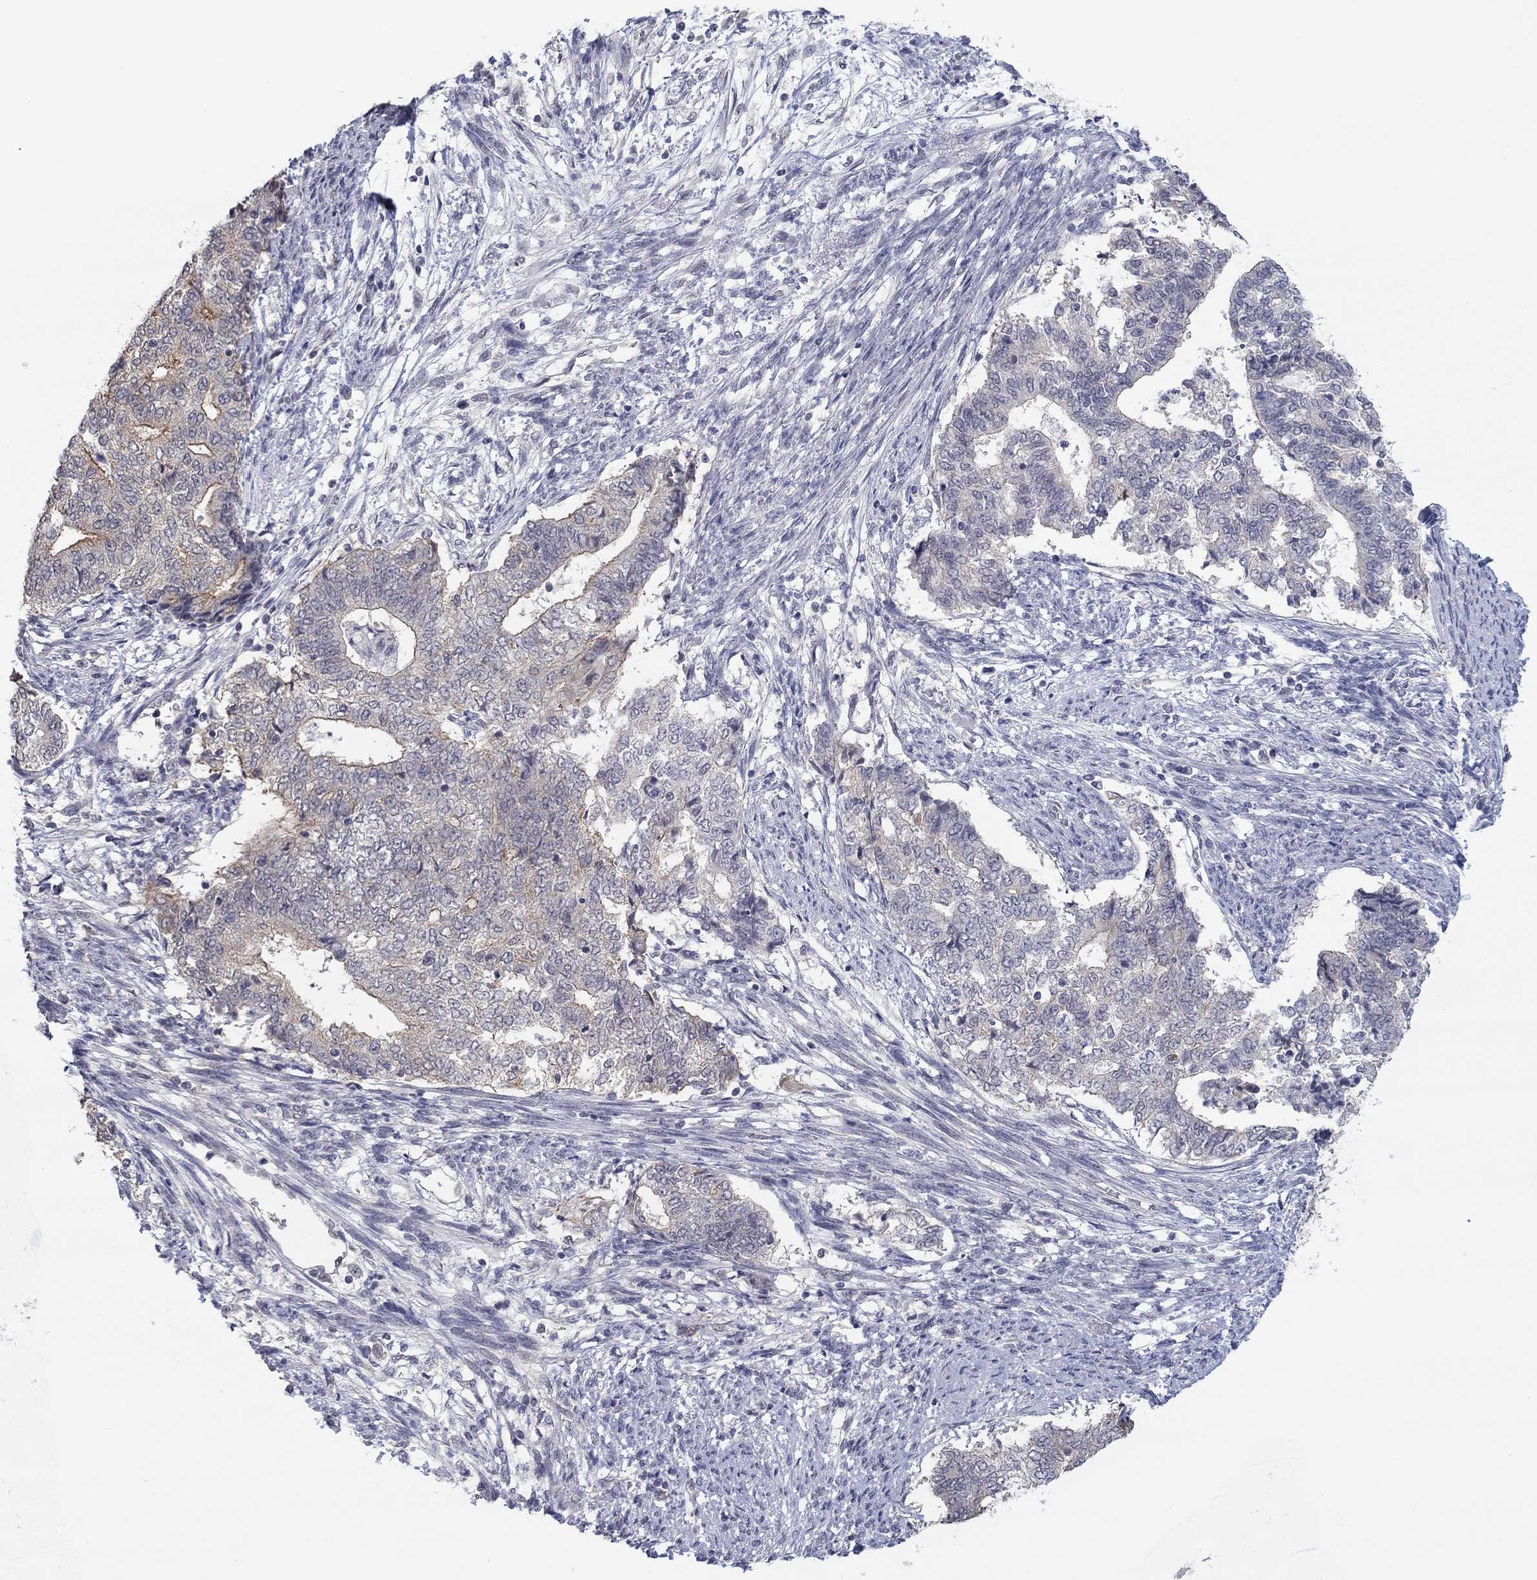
{"staining": {"intensity": "moderate", "quantity": "<25%", "location": "cytoplasmic/membranous"}, "tissue": "endometrial cancer", "cell_type": "Tumor cells", "image_type": "cancer", "snomed": [{"axis": "morphology", "description": "Adenocarcinoma, NOS"}, {"axis": "topography", "description": "Endometrium"}], "caption": "Immunohistochemistry of human endometrial cancer exhibits low levels of moderate cytoplasmic/membranous staining in approximately <25% of tumor cells.", "gene": "SLC22A2", "patient": {"sex": "female", "age": 65}}